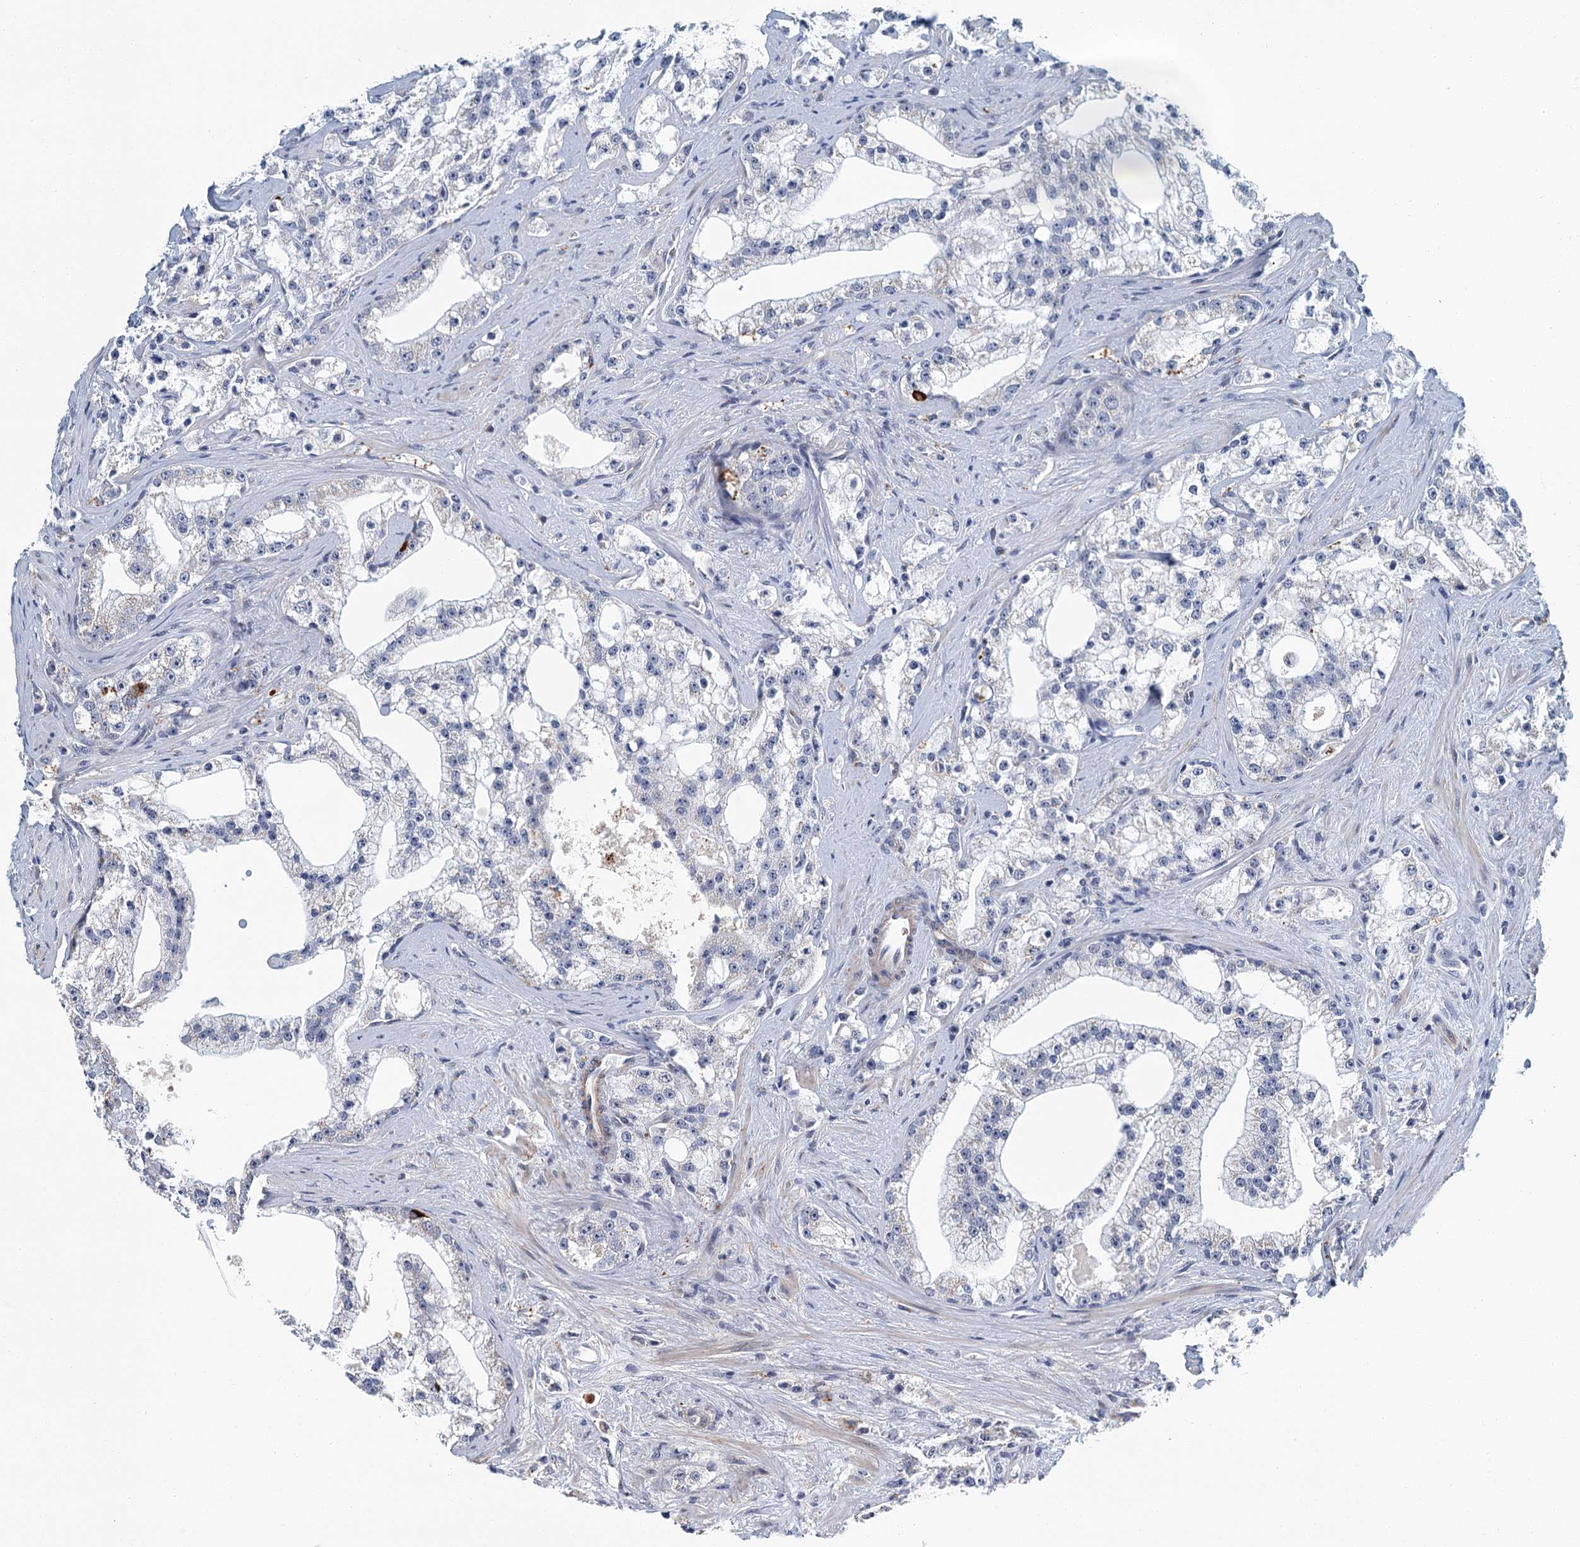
{"staining": {"intensity": "weak", "quantity": "25%-75%", "location": "cytoplasmic/membranous"}, "tissue": "prostate cancer", "cell_type": "Tumor cells", "image_type": "cancer", "snomed": [{"axis": "morphology", "description": "Adenocarcinoma, High grade"}, {"axis": "topography", "description": "Prostate"}], "caption": "Prostate cancer (adenocarcinoma (high-grade)) stained with DAB (3,3'-diaminobenzidine) IHC reveals low levels of weak cytoplasmic/membranous staining in about 25%-75% of tumor cells.", "gene": "ZNF527", "patient": {"sex": "male", "age": 64}}